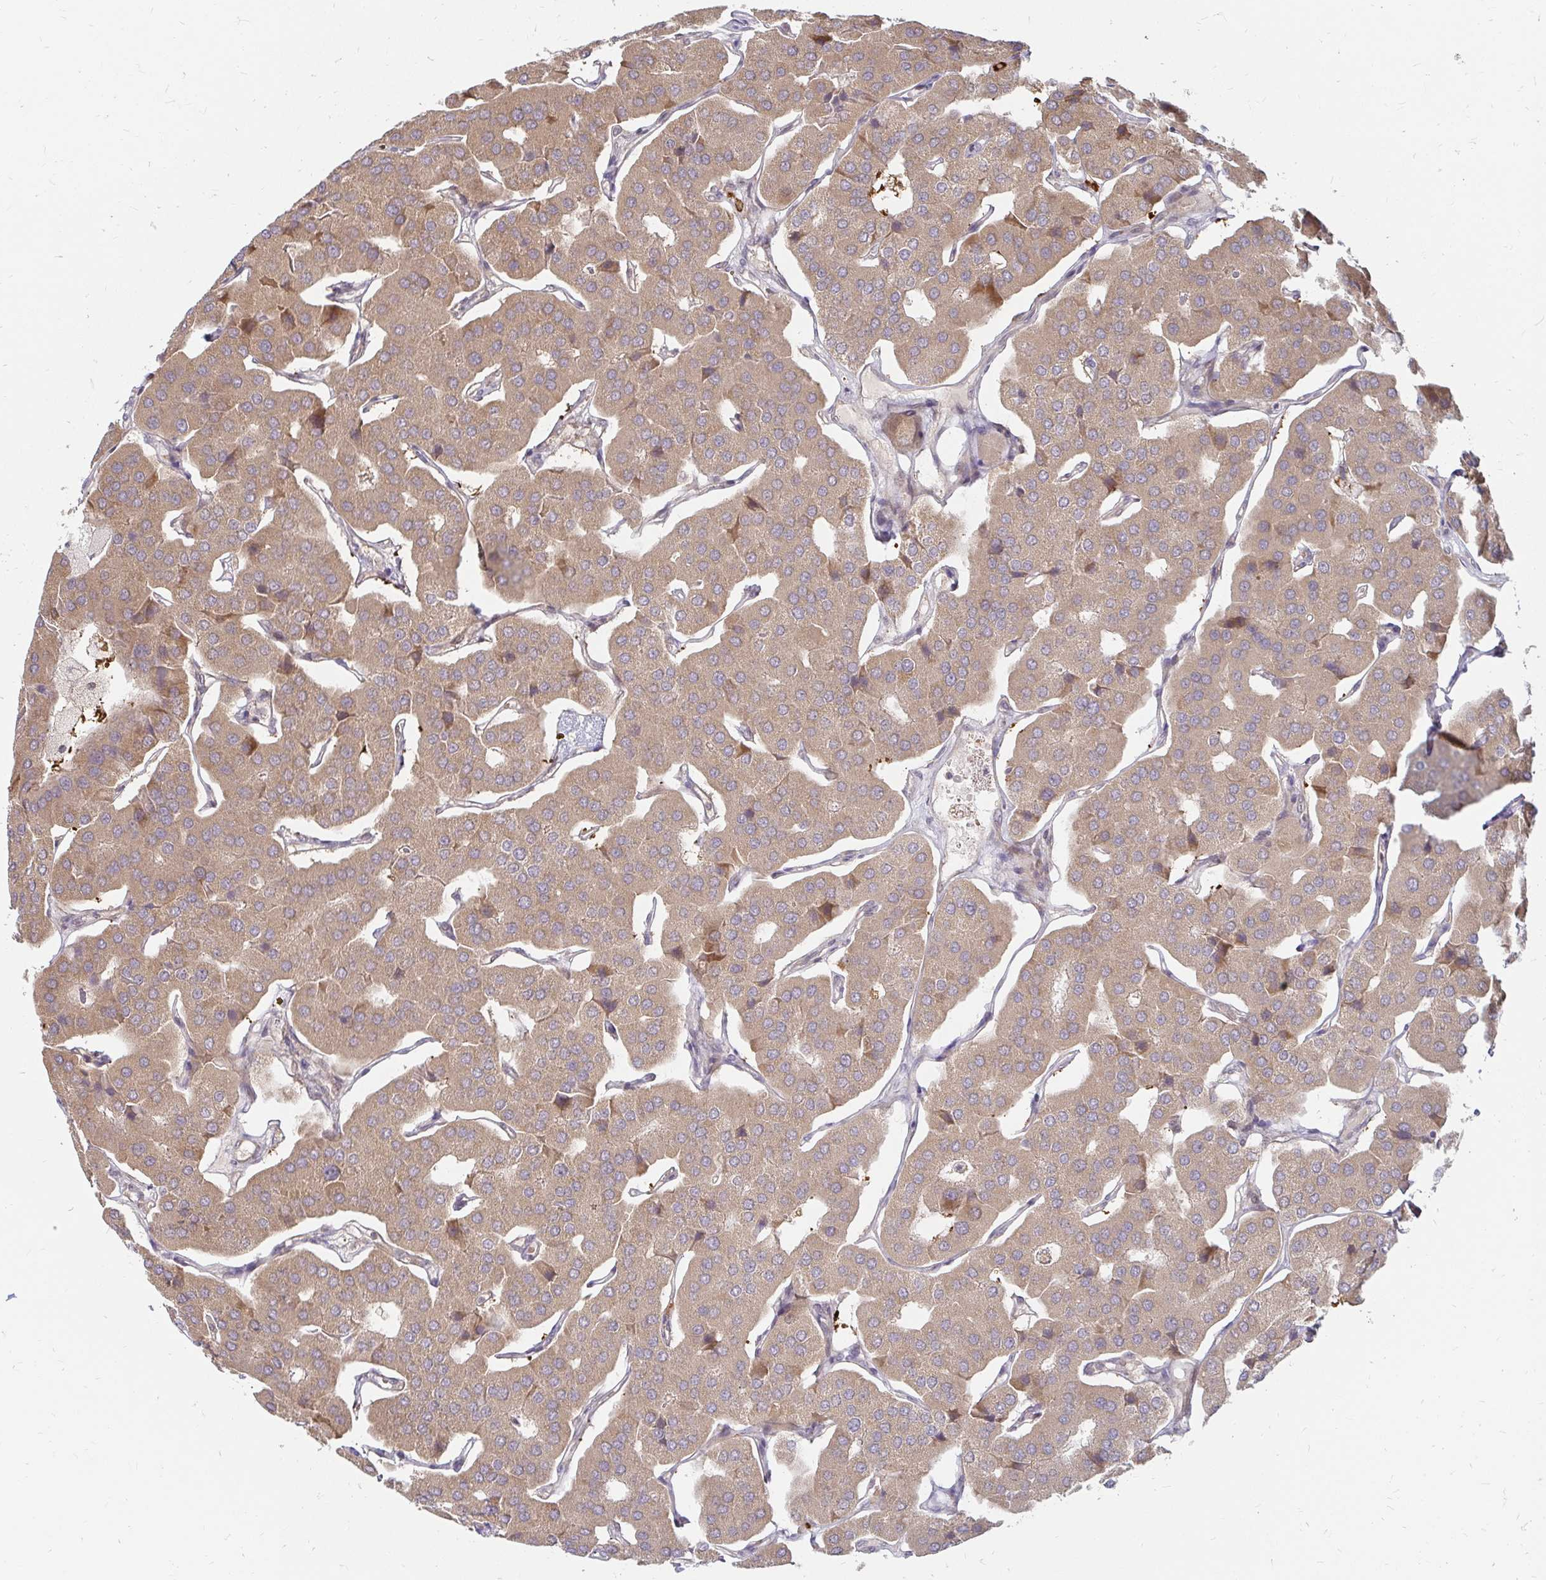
{"staining": {"intensity": "moderate", "quantity": ">75%", "location": "cytoplasmic/membranous"}, "tissue": "parathyroid gland", "cell_type": "Glandular cells", "image_type": "normal", "snomed": [{"axis": "morphology", "description": "Normal tissue, NOS"}, {"axis": "morphology", "description": "Adenoma, NOS"}, {"axis": "topography", "description": "Parathyroid gland"}], "caption": "Immunohistochemistry (DAB (3,3'-diaminobenzidine)) staining of unremarkable human parathyroid gland exhibits moderate cytoplasmic/membranous protein positivity in approximately >75% of glandular cells. Using DAB (3,3'-diaminobenzidine) (brown) and hematoxylin (blue) stains, captured at high magnification using brightfield microscopy.", "gene": "CAST", "patient": {"sex": "female", "age": 86}}